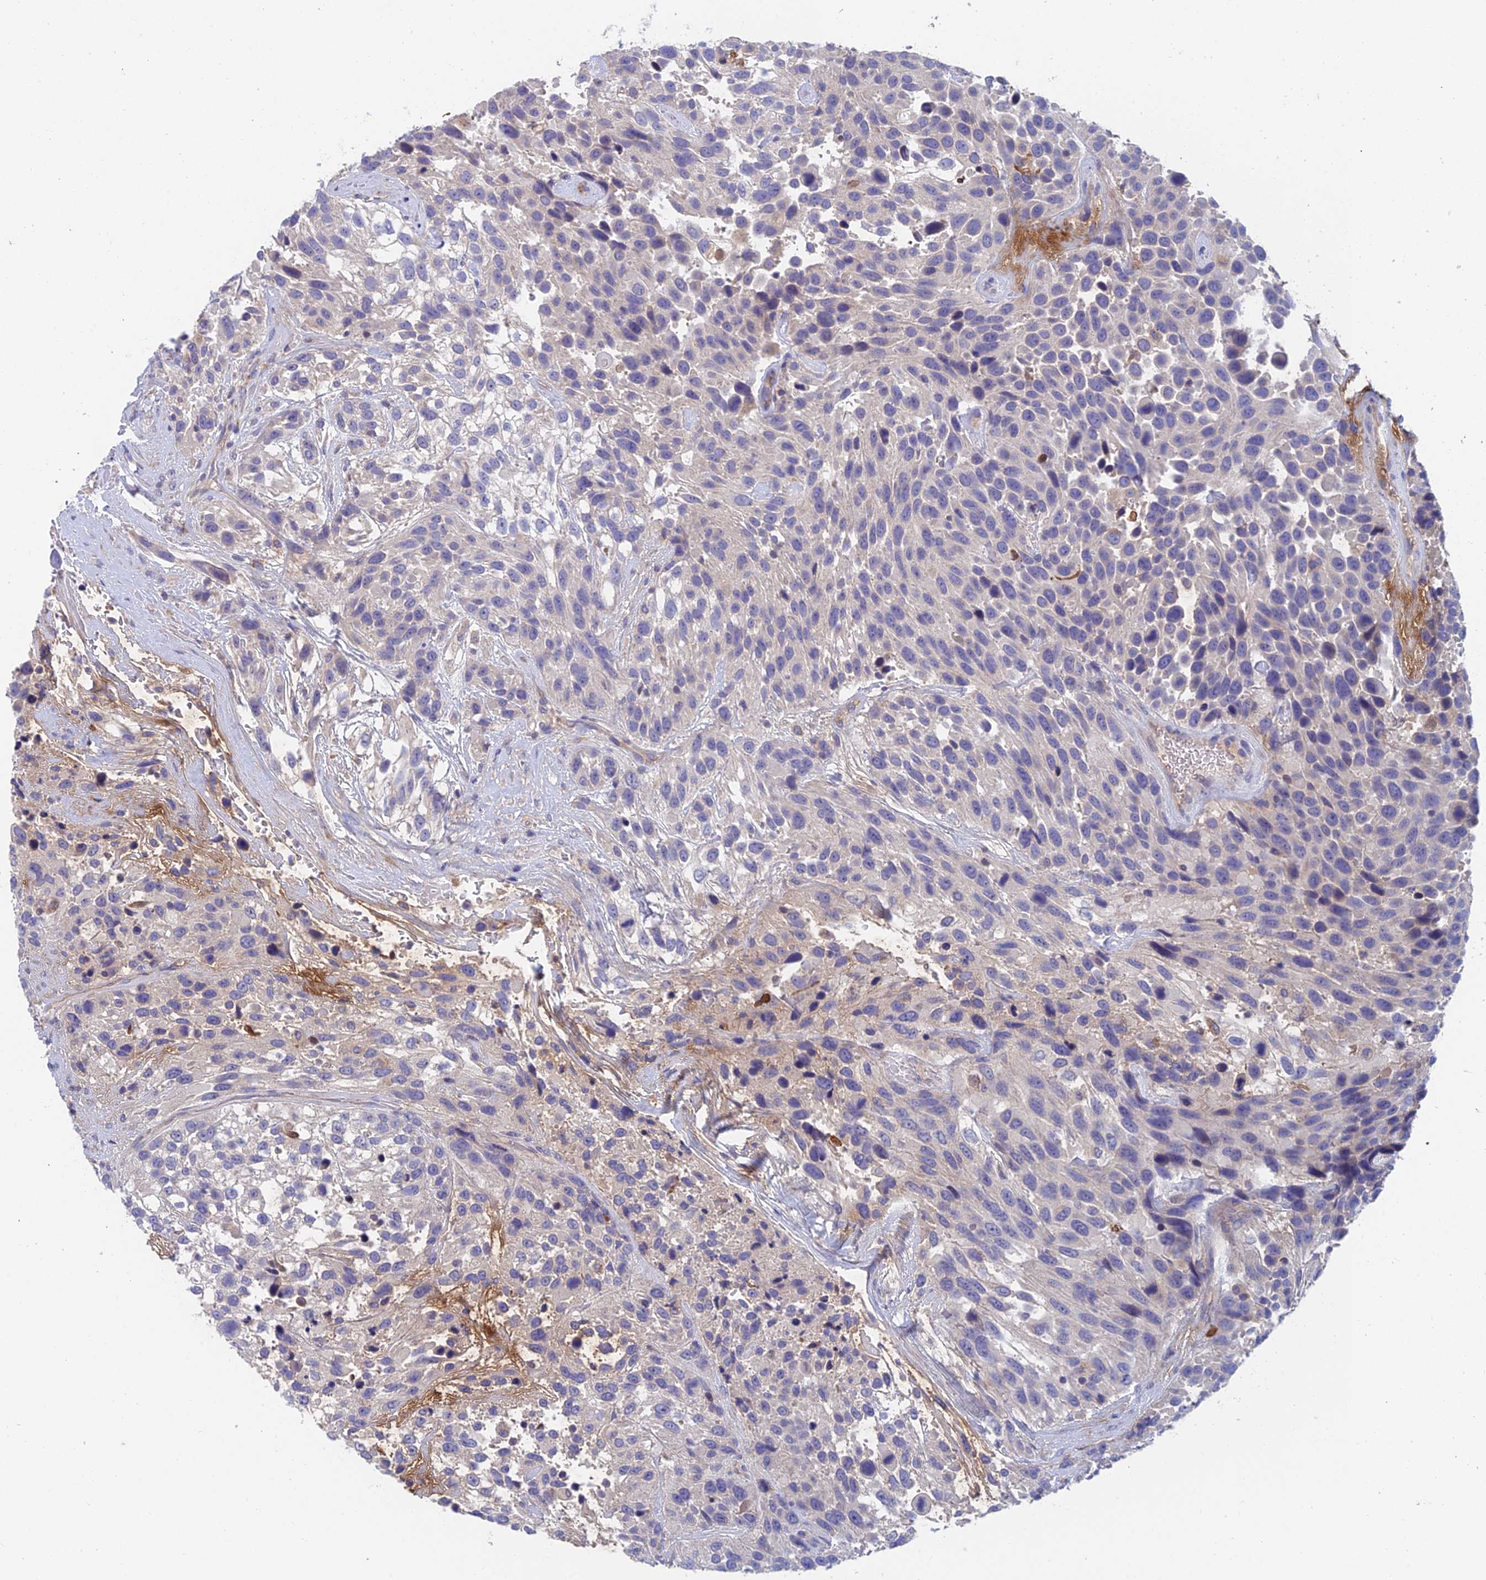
{"staining": {"intensity": "negative", "quantity": "none", "location": "none"}, "tissue": "urothelial cancer", "cell_type": "Tumor cells", "image_type": "cancer", "snomed": [{"axis": "morphology", "description": "Urothelial carcinoma, High grade"}, {"axis": "topography", "description": "Urinary bladder"}], "caption": "Immunohistochemistry (IHC) of human high-grade urothelial carcinoma reveals no expression in tumor cells.", "gene": "ADAMTS13", "patient": {"sex": "female", "age": 70}}